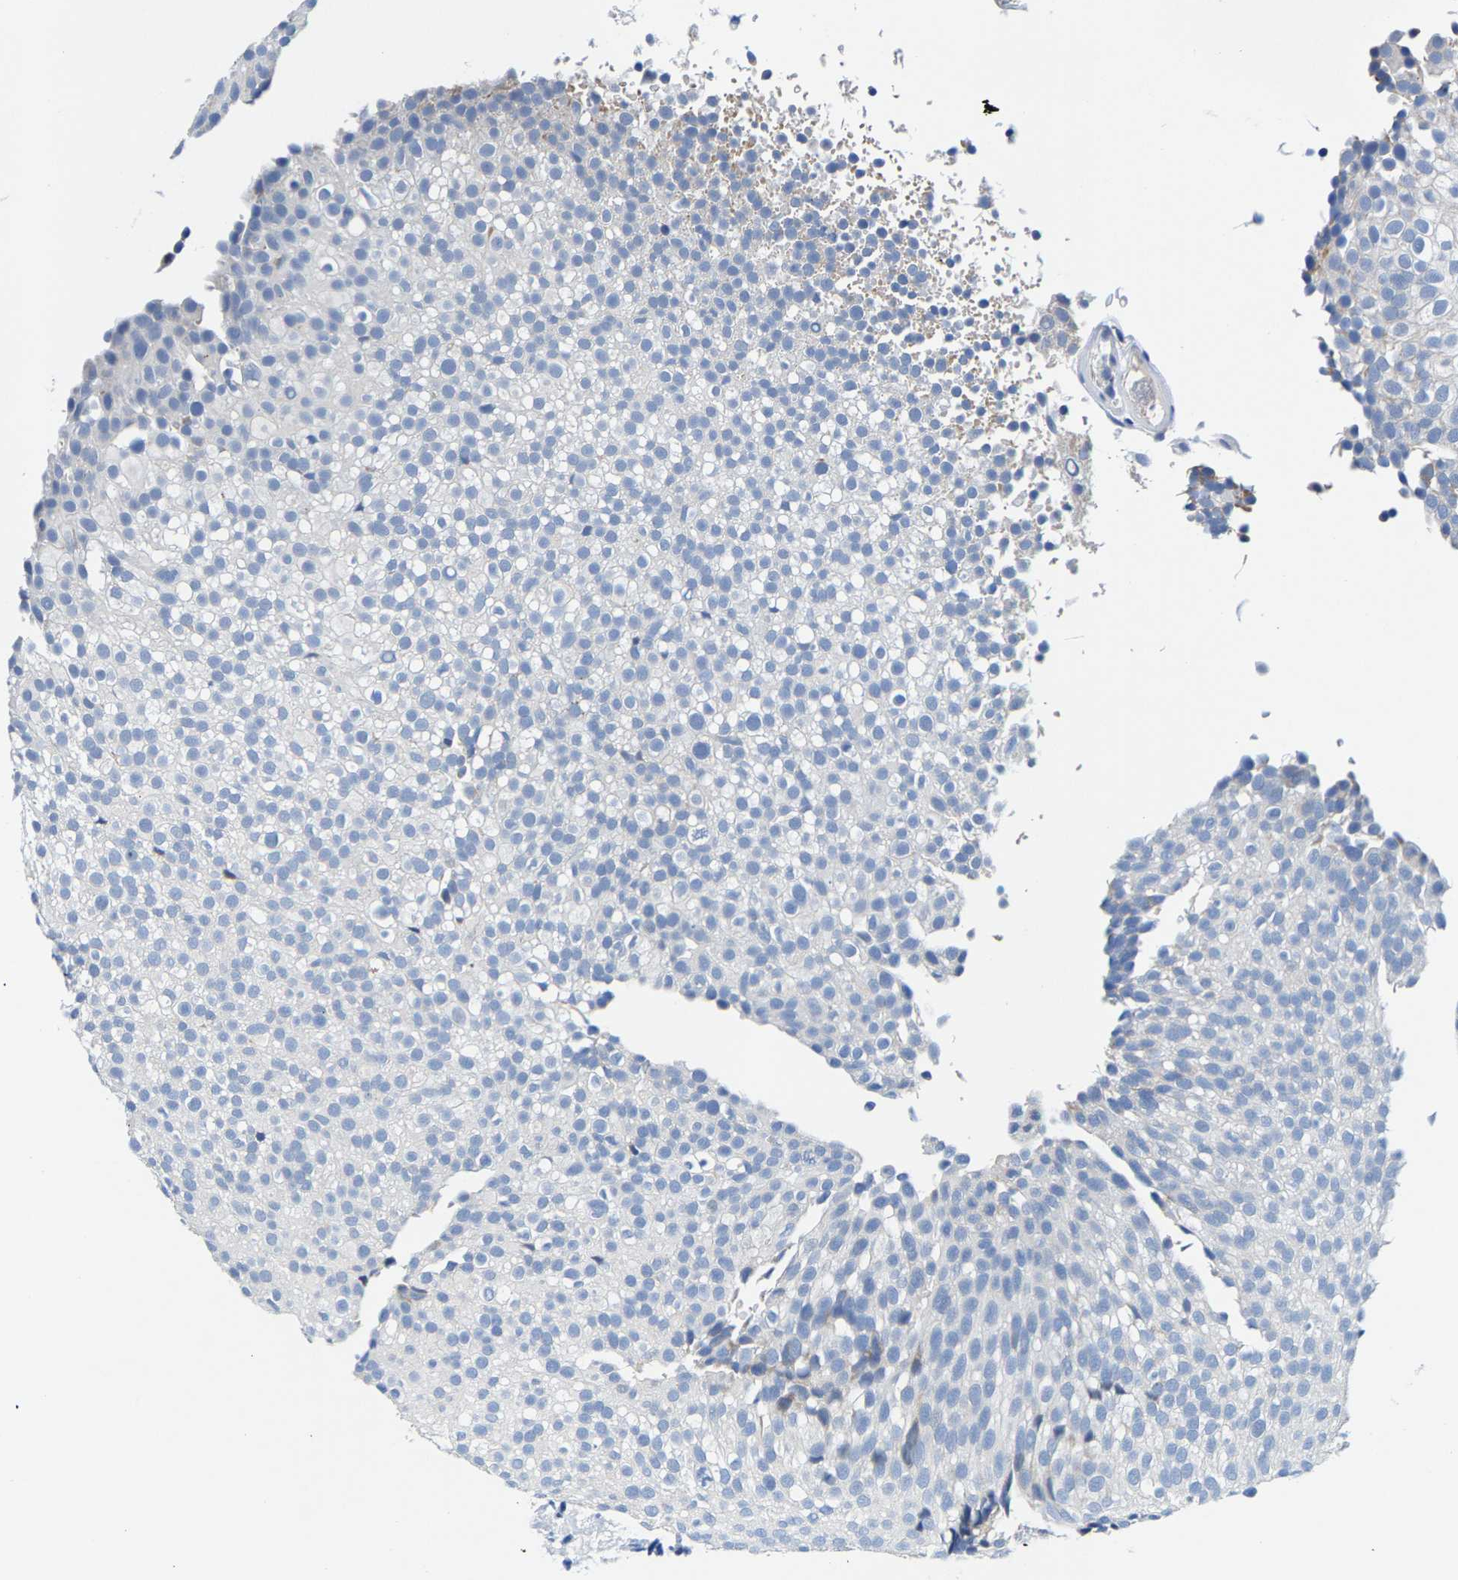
{"staining": {"intensity": "negative", "quantity": "none", "location": "none"}, "tissue": "urothelial cancer", "cell_type": "Tumor cells", "image_type": "cancer", "snomed": [{"axis": "morphology", "description": "Urothelial carcinoma, Low grade"}, {"axis": "topography", "description": "Urinary bladder"}], "caption": "Photomicrograph shows no protein positivity in tumor cells of low-grade urothelial carcinoma tissue. (DAB immunohistochemistry visualized using brightfield microscopy, high magnification).", "gene": "KLHL1", "patient": {"sex": "male", "age": 78}}